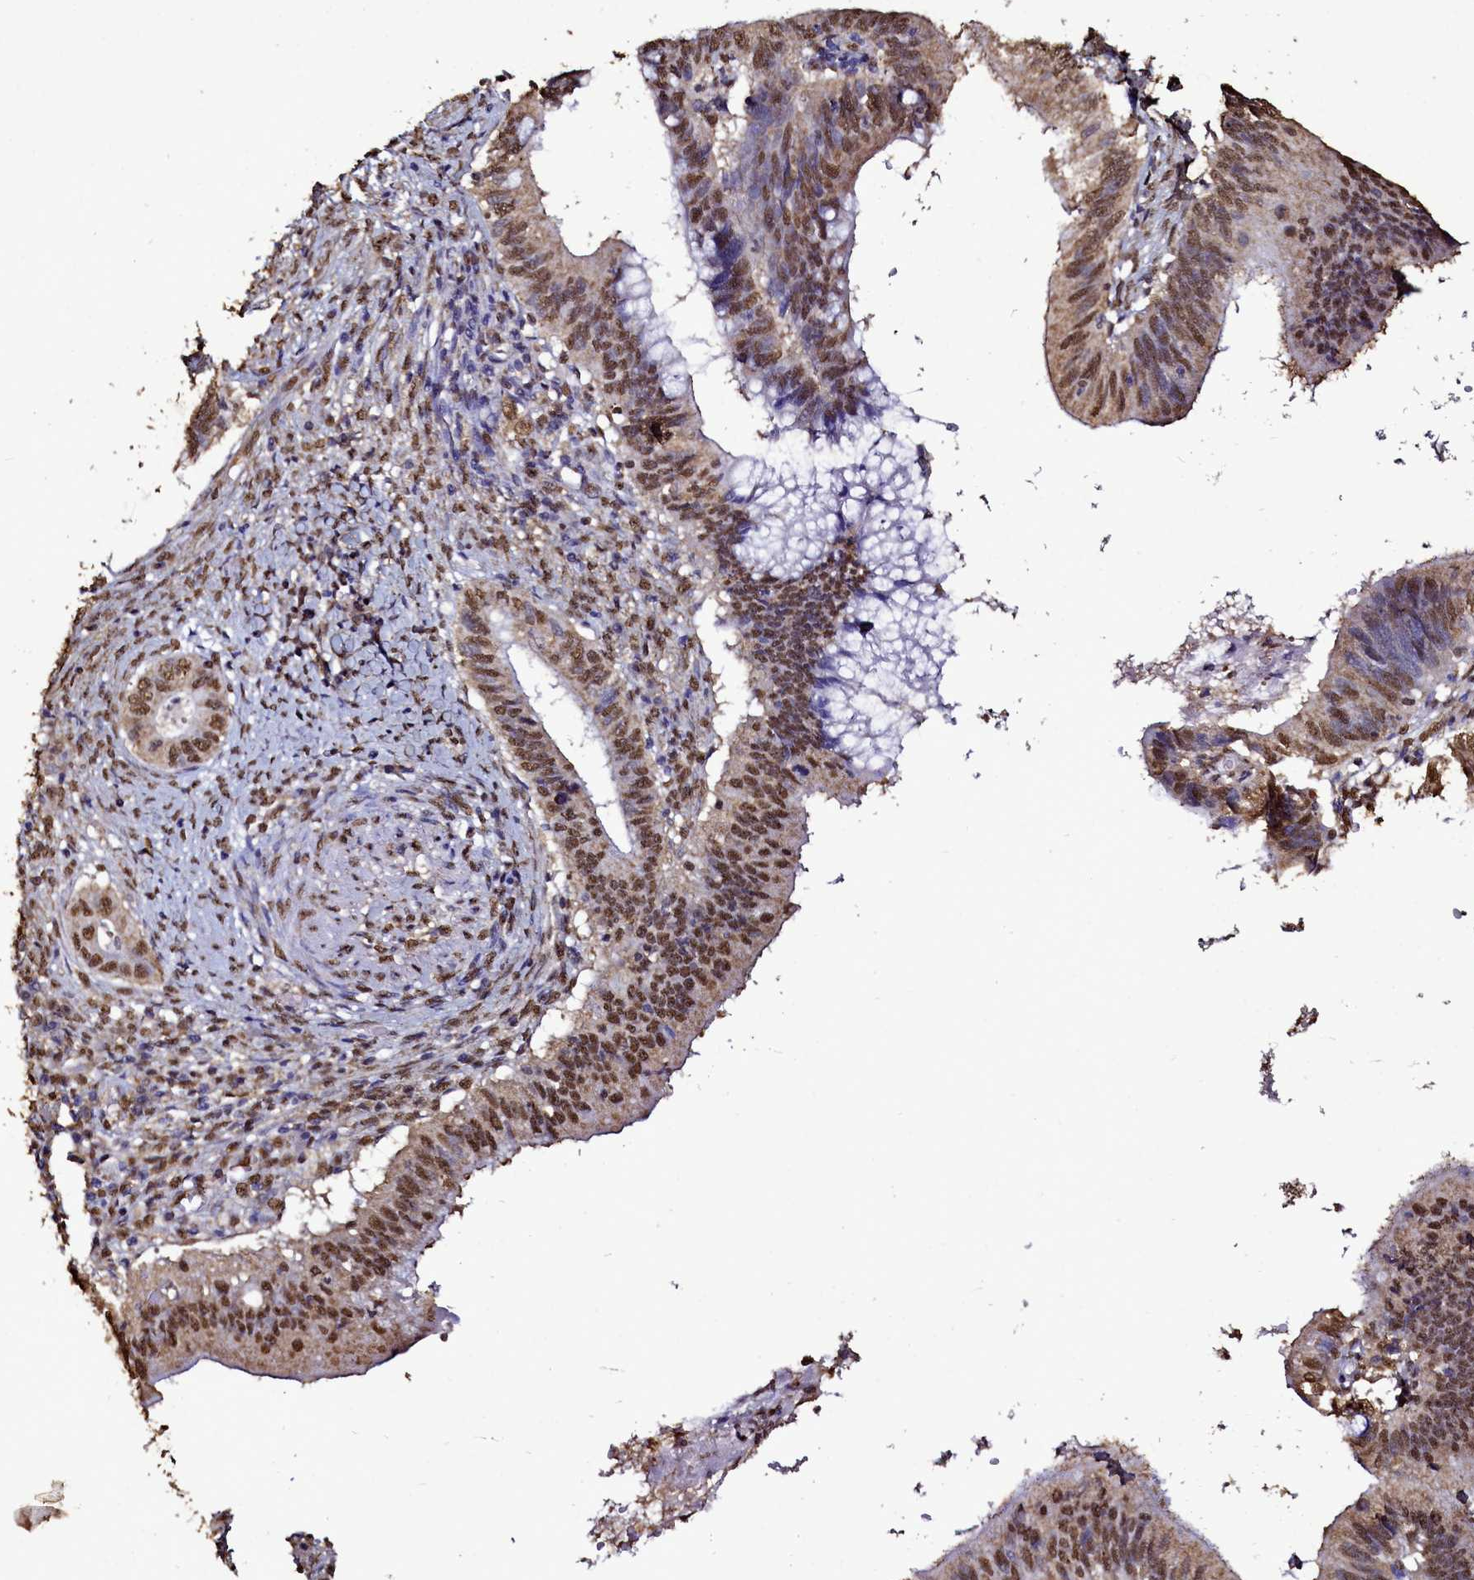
{"staining": {"intensity": "strong", "quantity": ">75%", "location": "nuclear"}, "tissue": "cervical cancer", "cell_type": "Tumor cells", "image_type": "cancer", "snomed": [{"axis": "morphology", "description": "Adenocarcinoma, NOS"}, {"axis": "topography", "description": "Cervix"}], "caption": "Protein staining shows strong nuclear staining in about >75% of tumor cells in cervical cancer.", "gene": "TRIP6", "patient": {"sex": "female", "age": 42}}